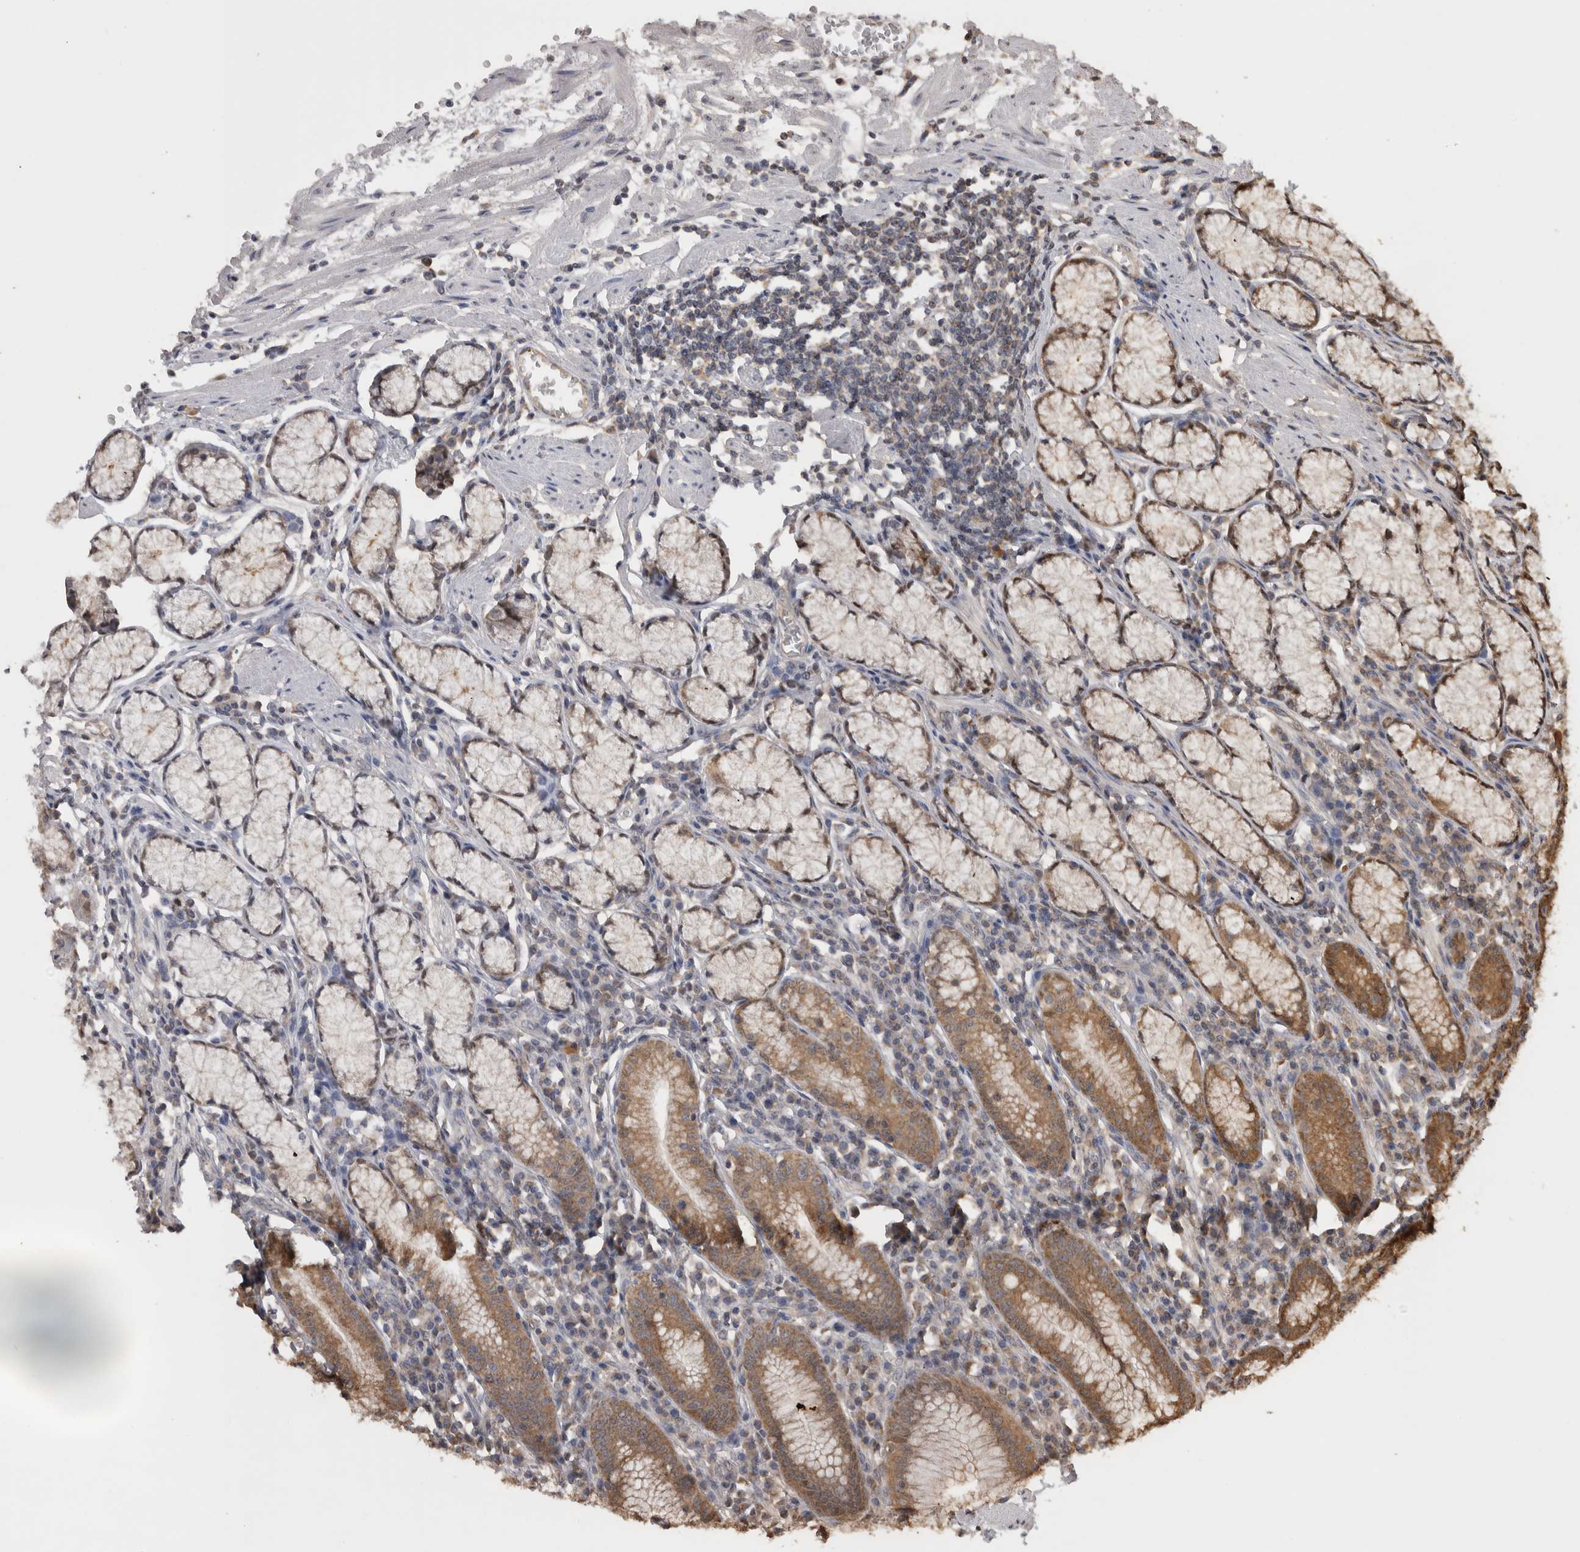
{"staining": {"intensity": "moderate", "quantity": "25%-75%", "location": "cytoplasmic/membranous"}, "tissue": "stomach", "cell_type": "Glandular cells", "image_type": "normal", "snomed": [{"axis": "morphology", "description": "Normal tissue, NOS"}, {"axis": "topography", "description": "Stomach"}], "caption": "Immunohistochemical staining of benign human stomach demonstrates medium levels of moderate cytoplasmic/membranous positivity in about 25%-75% of glandular cells. (DAB IHC, brown staining for protein, blue staining for nuclei).", "gene": "PREP", "patient": {"sex": "male", "age": 55}}